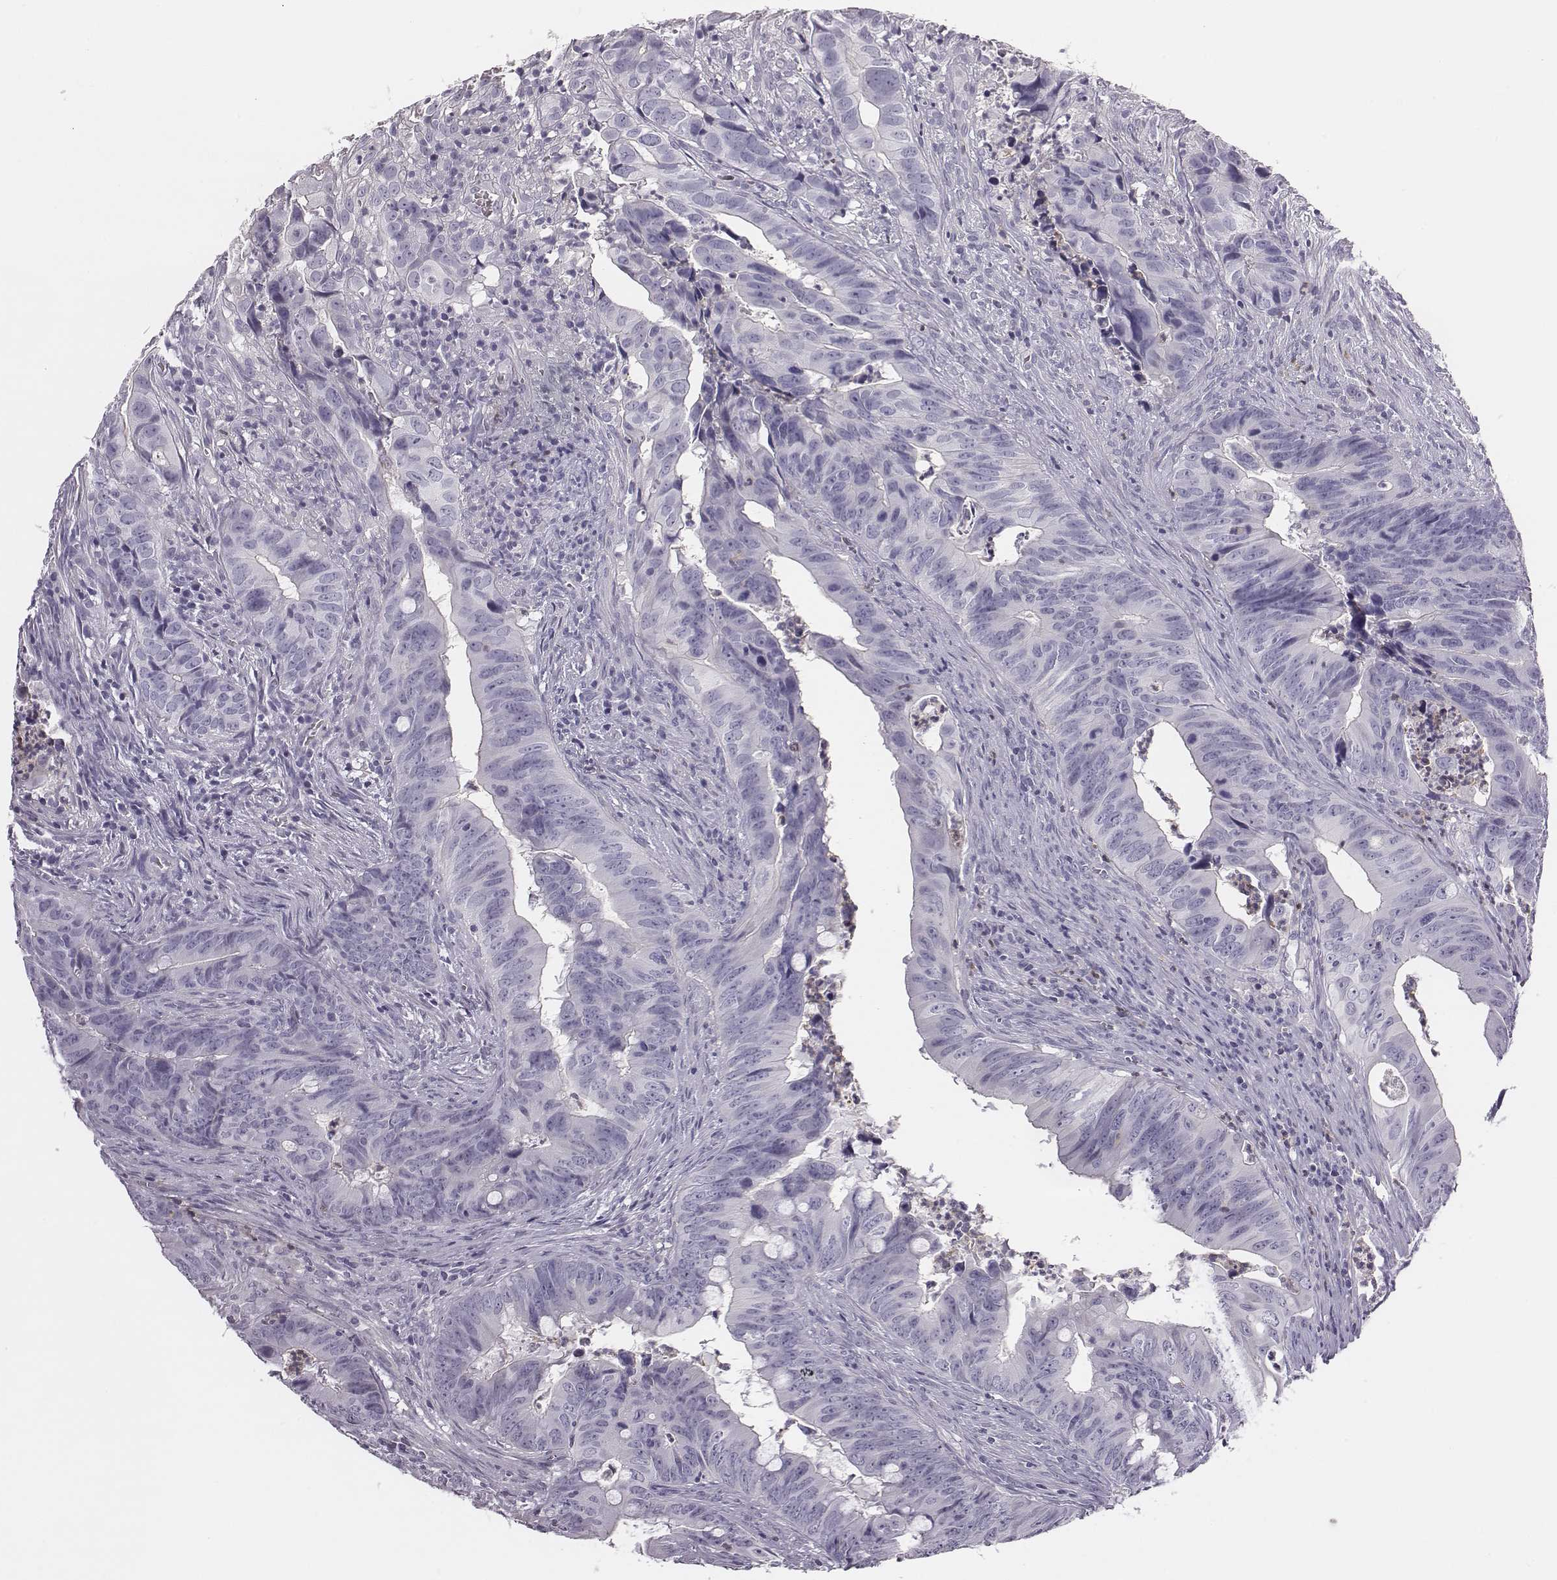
{"staining": {"intensity": "negative", "quantity": "none", "location": "none"}, "tissue": "colorectal cancer", "cell_type": "Tumor cells", "image_type": "cancer", "snomed": [{"axis": "morphology", "description": "Adenocarcinoma, NOS"}, {"axis": "topography", "description": "Colon"}], "caption": "Protein analysis of colorectal cancer demonstrates no significant staining in tumor cells. (DAB IHC visualized using brightfield microscopy, high magnification).", "gene": "ADAM7", "patient": {"sex": "female", "age": 82}}